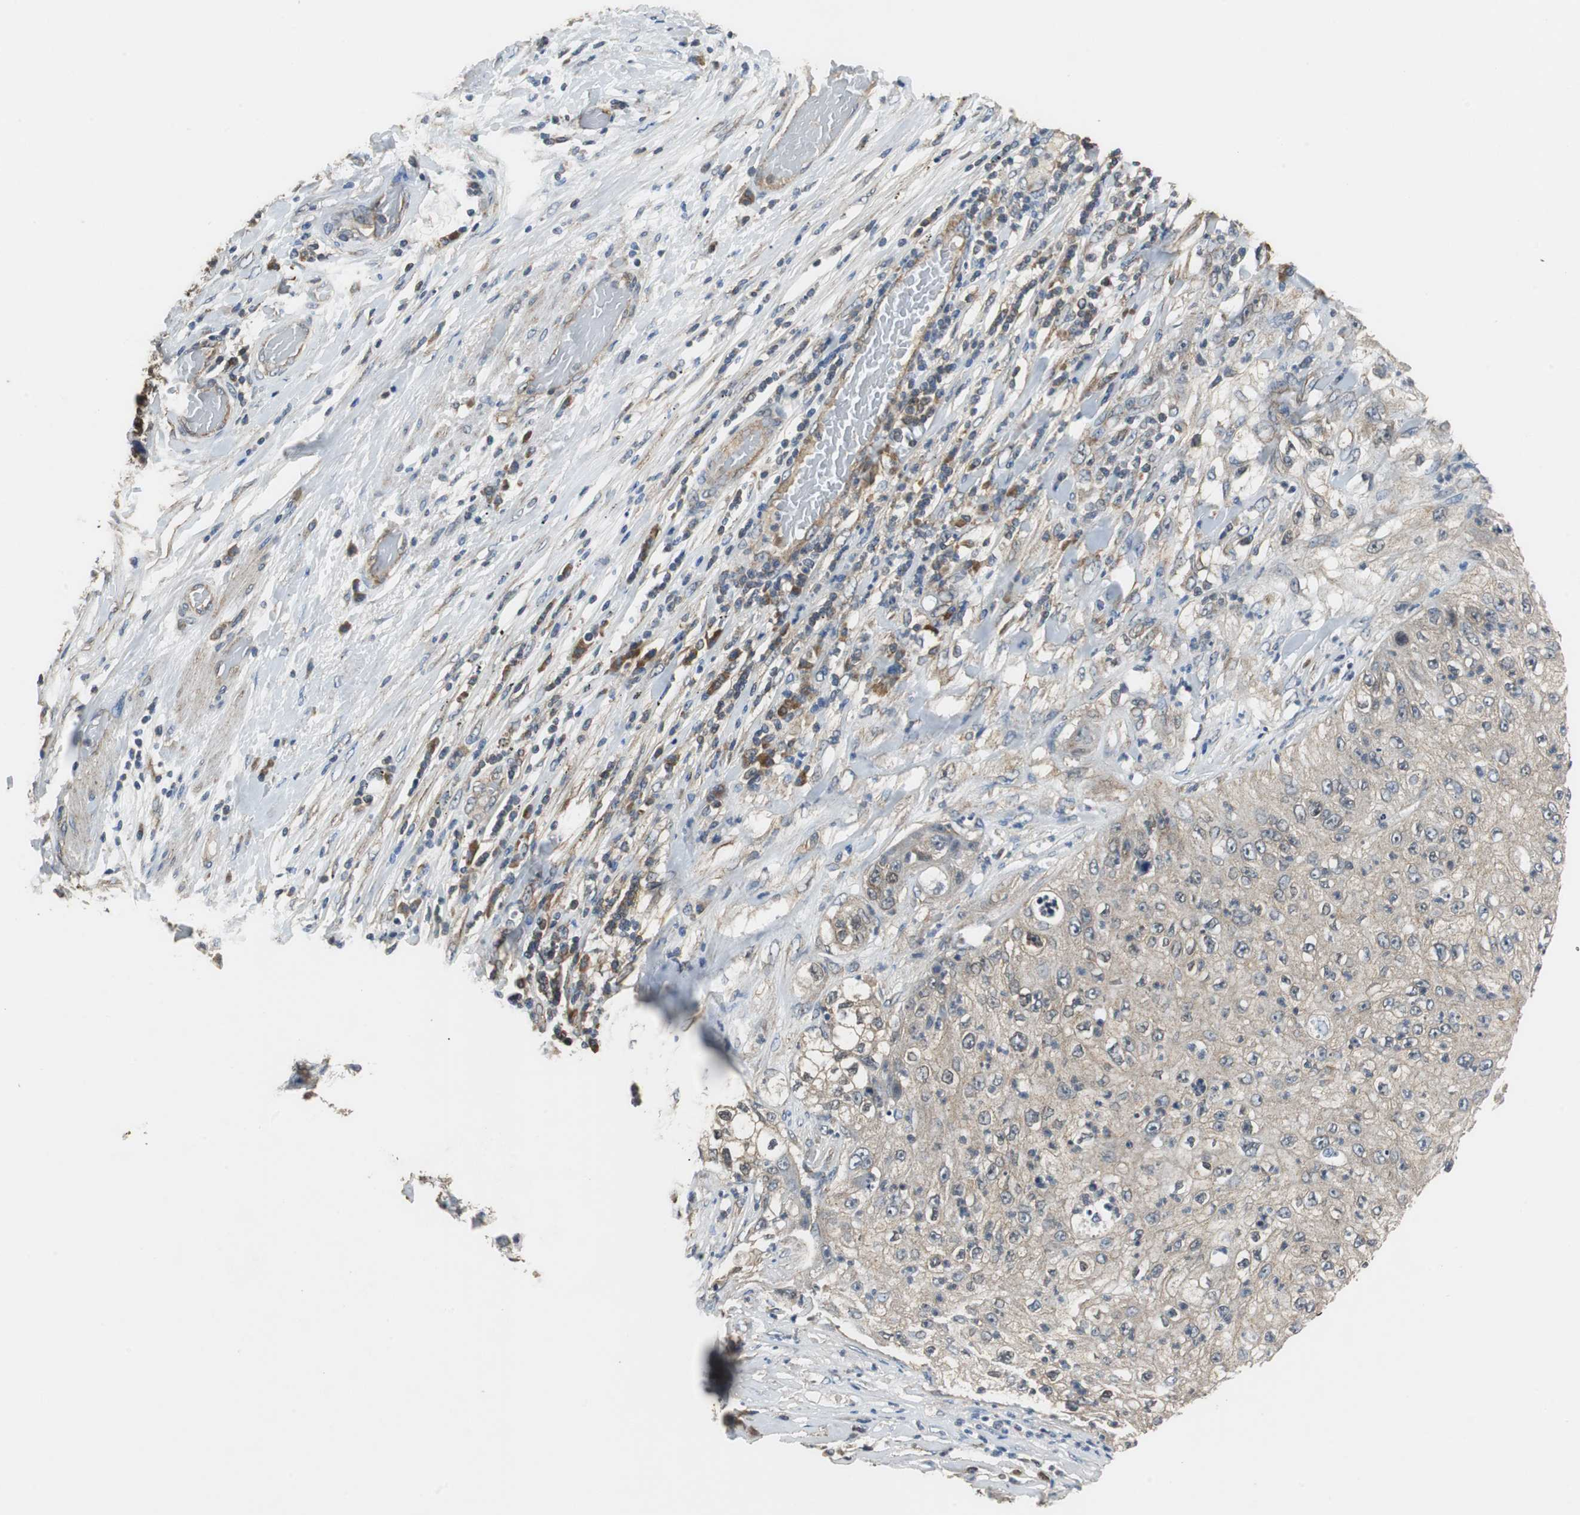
{"staining": {"intensity": "weak", "quantity": "25%-75%", "location": "cytoplasmic/membranous"}, "tissue": "lung cancer", "cell_type": "Tumor cells", "image_type": "cancer", "snomed": [{"axis": "morphology", "description": "Inflammation, NOS"}, {"axis": "morphology", "description": "Squamous cell carcinoma, NOS"}, {"axis": "topography", "description": "Lymph node"}, {"axis": "topography", "description": "Soft tissue"}, {"axis": "topography", "description": "Lung"}], "caption": "Human lung squamous cell carcinoma stained with a brown dye displays weak cytoplasmic/membranous positive expression in approximately 25%-75% of tumor cells.", "gene": "VBP1", "patient": {"sex": "male", "age": 66}}